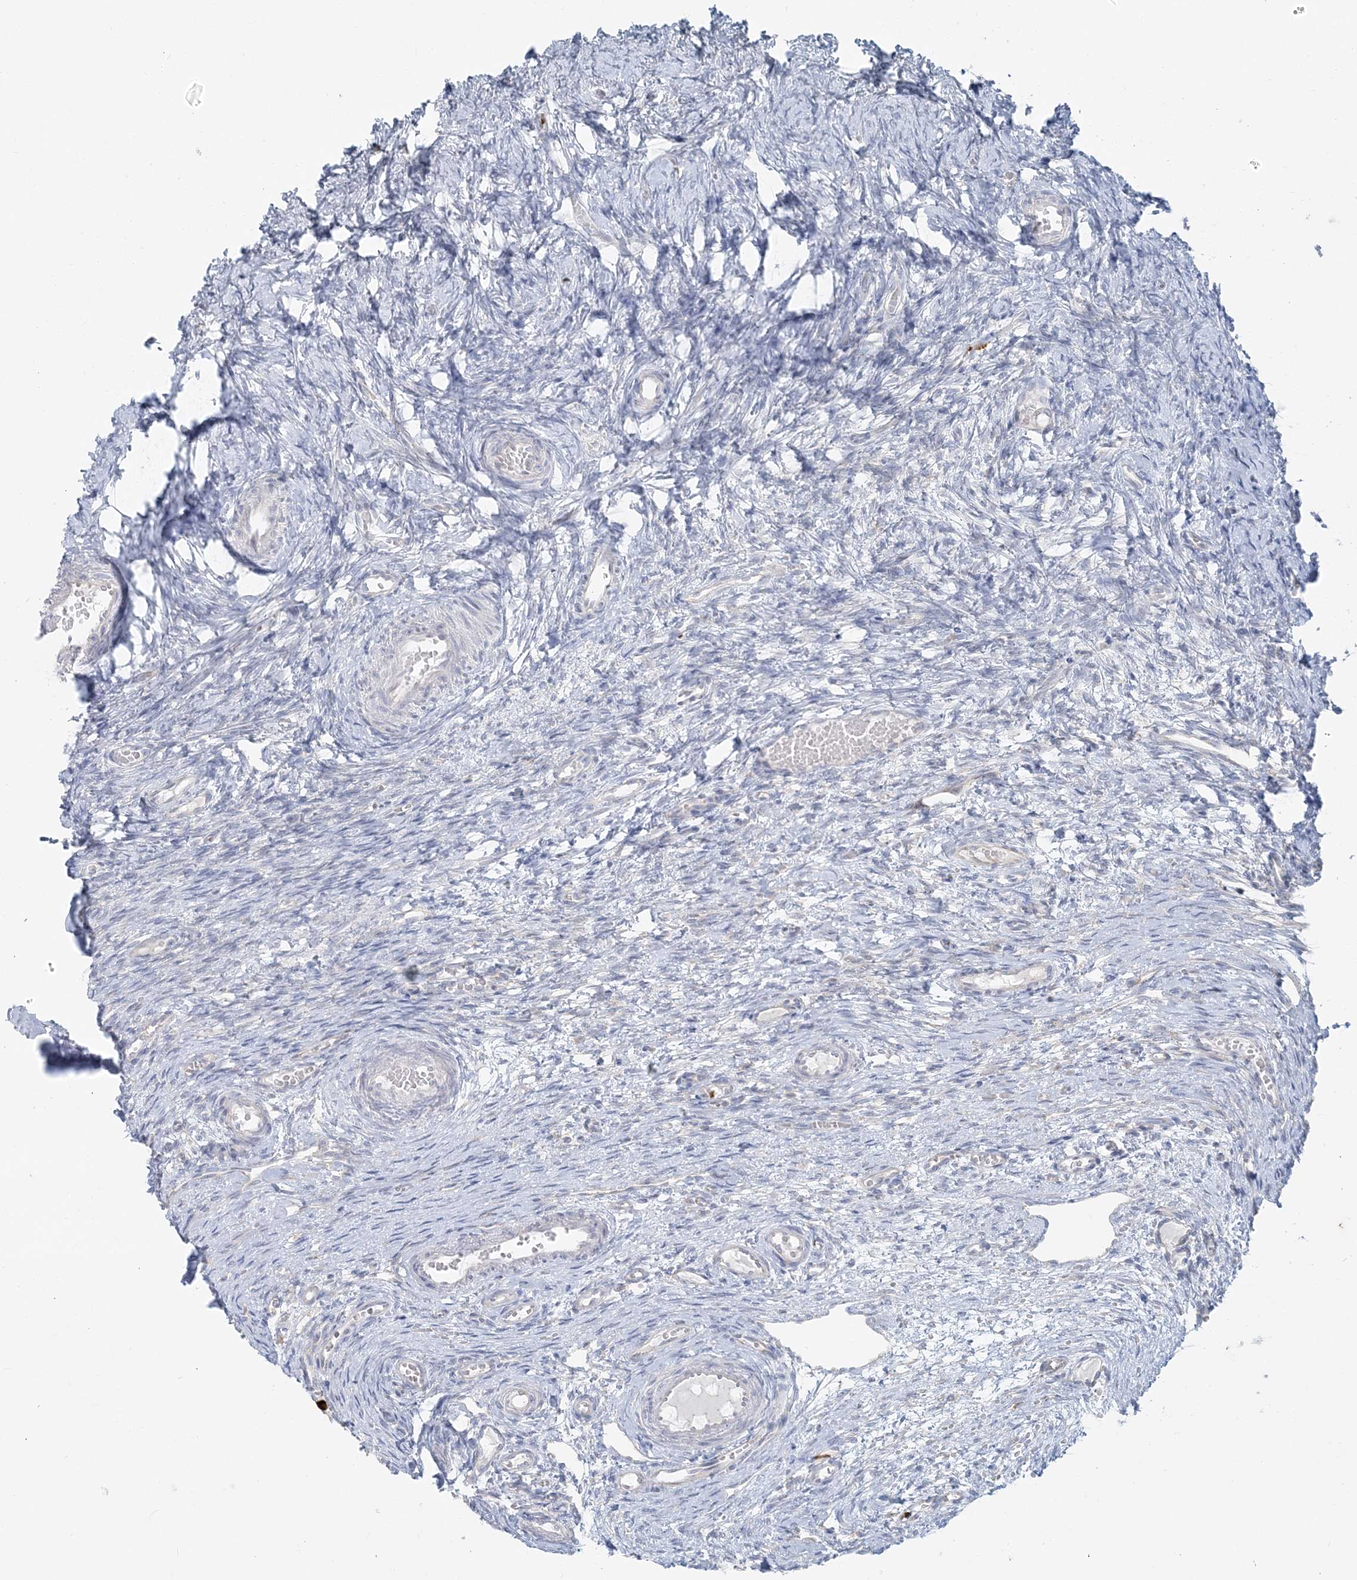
{"staining": {"intensity": "negative", "quantity": "none", "location": "none"}, "tissue": "ovary", "cell_type": "Ovarian stroma cells", "image_type": "normal", "snomed": [{"axis": "morphology", "description": "Adenocarcinoma, NOS"}, {"axis": "topography", "description": "Endometrium"}], "caption": "This is an immunohistochemistry photomicrograph of normal human ovary. There is no positivity in ovarian stroma cells.", "gene": "CCNJ", "patient": {"sex": "female", "age": 32}}